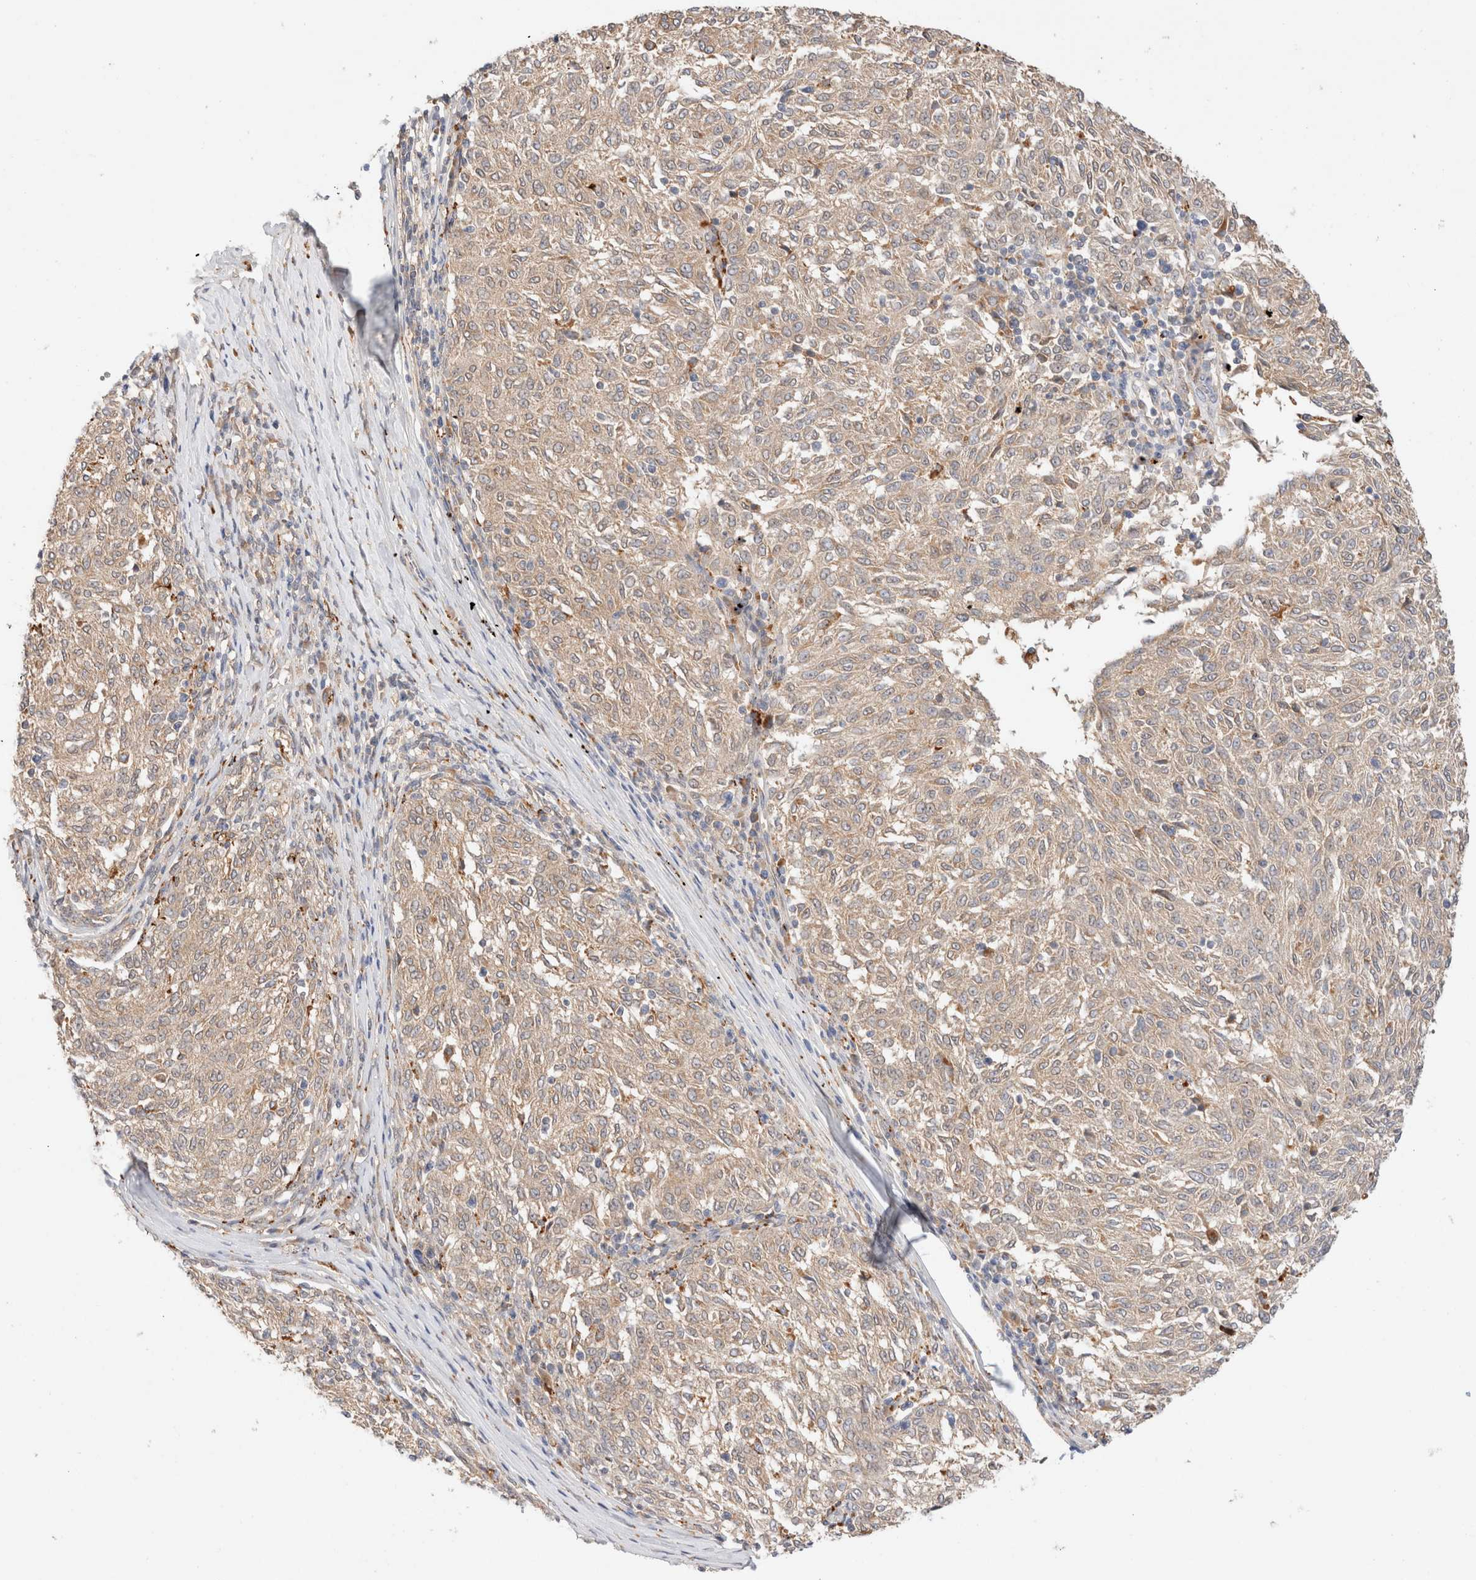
{"staining": {"intensity": "negative", "quantity": "none", "location": "none"}, "tissue": "melanoma", "cell_type": "Tumor cells", "image_type": "cancer", "snomed": [{"axis": "morphology", "description": "Malignant melanoma, NOS"}, {"axis": "topography", "description": "Skin"}], "caption": "Tumor cells are negative for brown protein staining in malignant melanoma.", "gene": "RABEPK", "patient": {"sex": "female", "age": 72}}